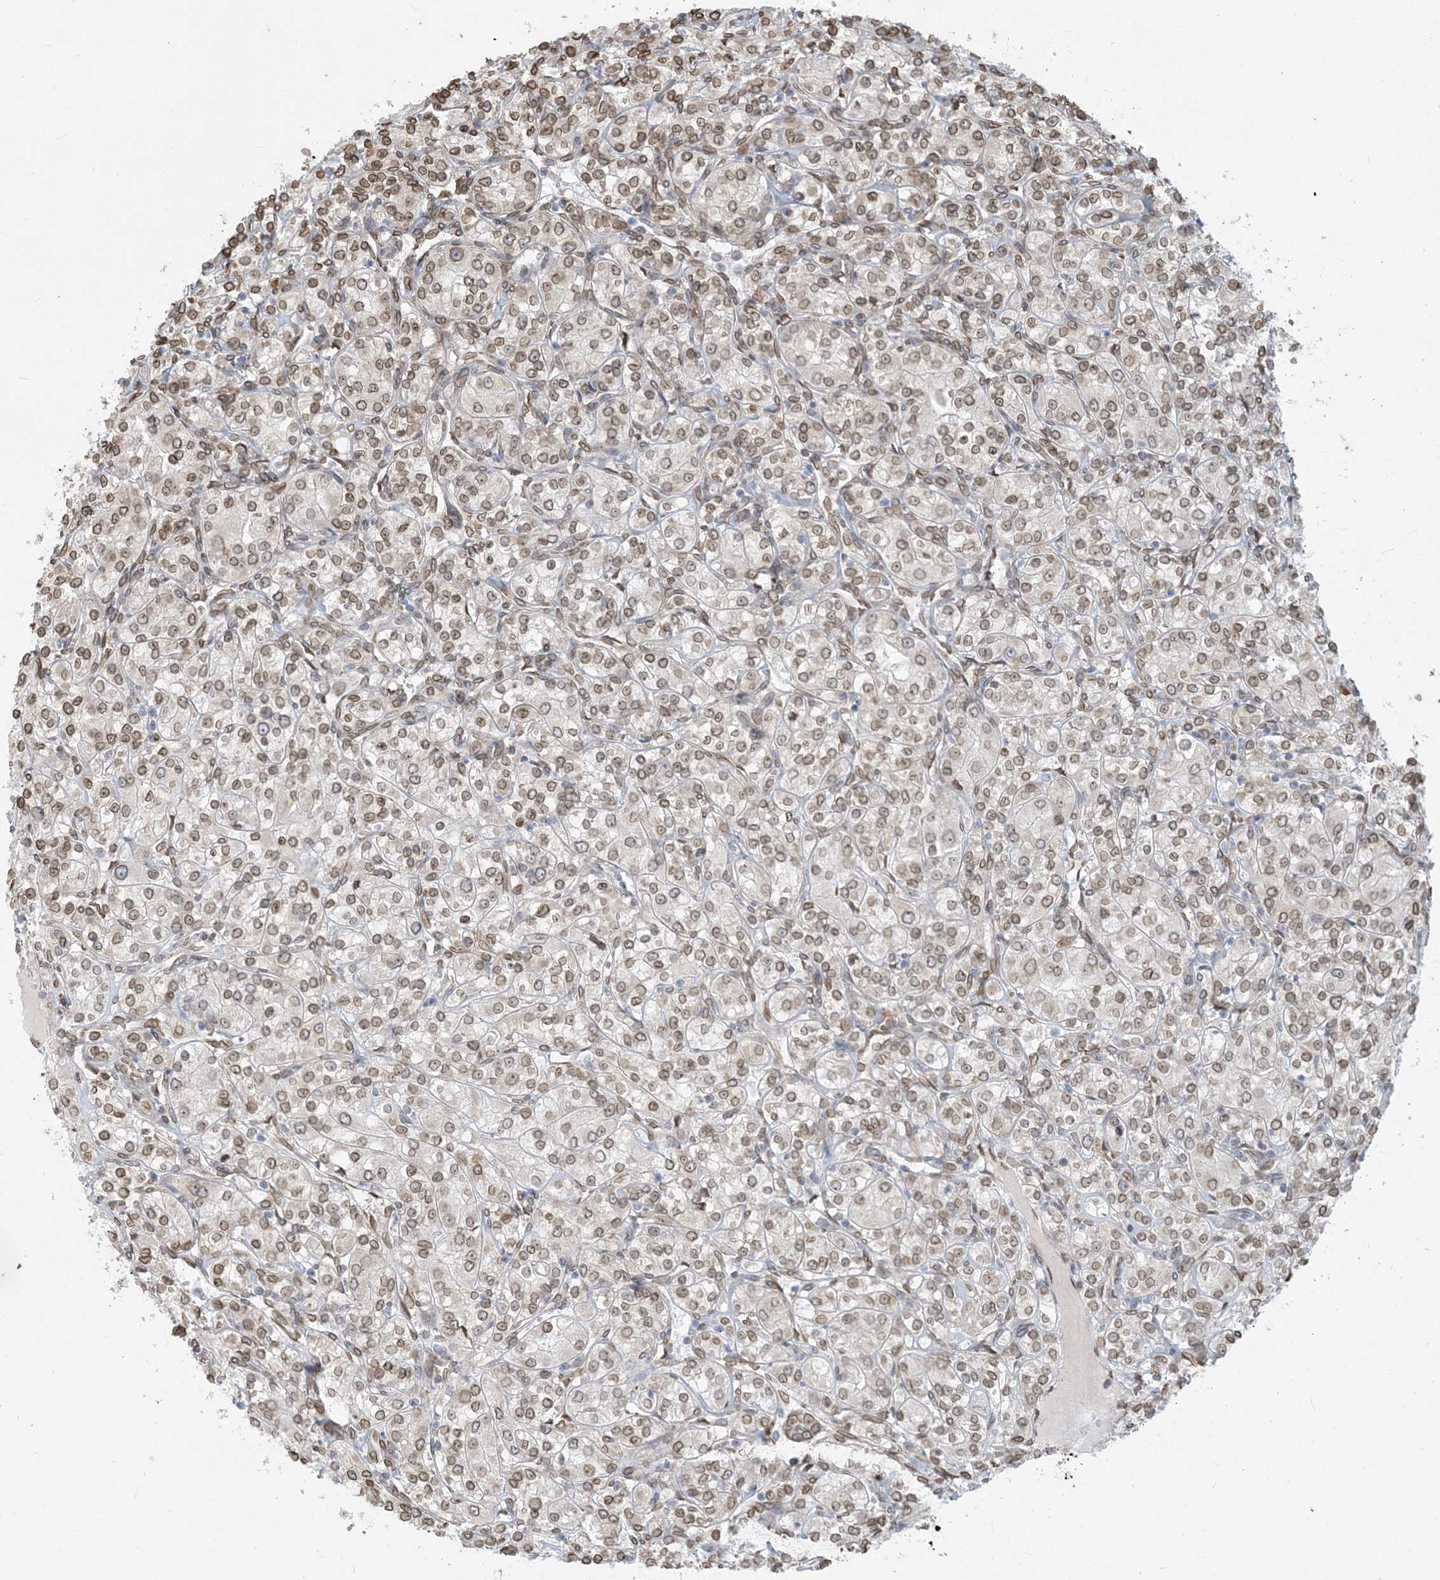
{"staining": {"intensity": "moderate", "quantity": ">75%", "location": "cytoplasmic/membranous,nuclear"}, "tissue": "renal cancer", "cell_type": "Tumor cells", "image_type": "cancer", "snomed": [{"axis": "morphology", "description": "Adenocarcinoma, NOS"}, {"axis": "topography", "description": "Kidney"}], "caption": "Tumor cells reveal moderate cytoplasmic/membranous and nuclear staining in approximately >75% of cells in renal cancer (adenocarcinoma).", "gene": "WWP1", "patient": {"sex": "male", "age": 77}}